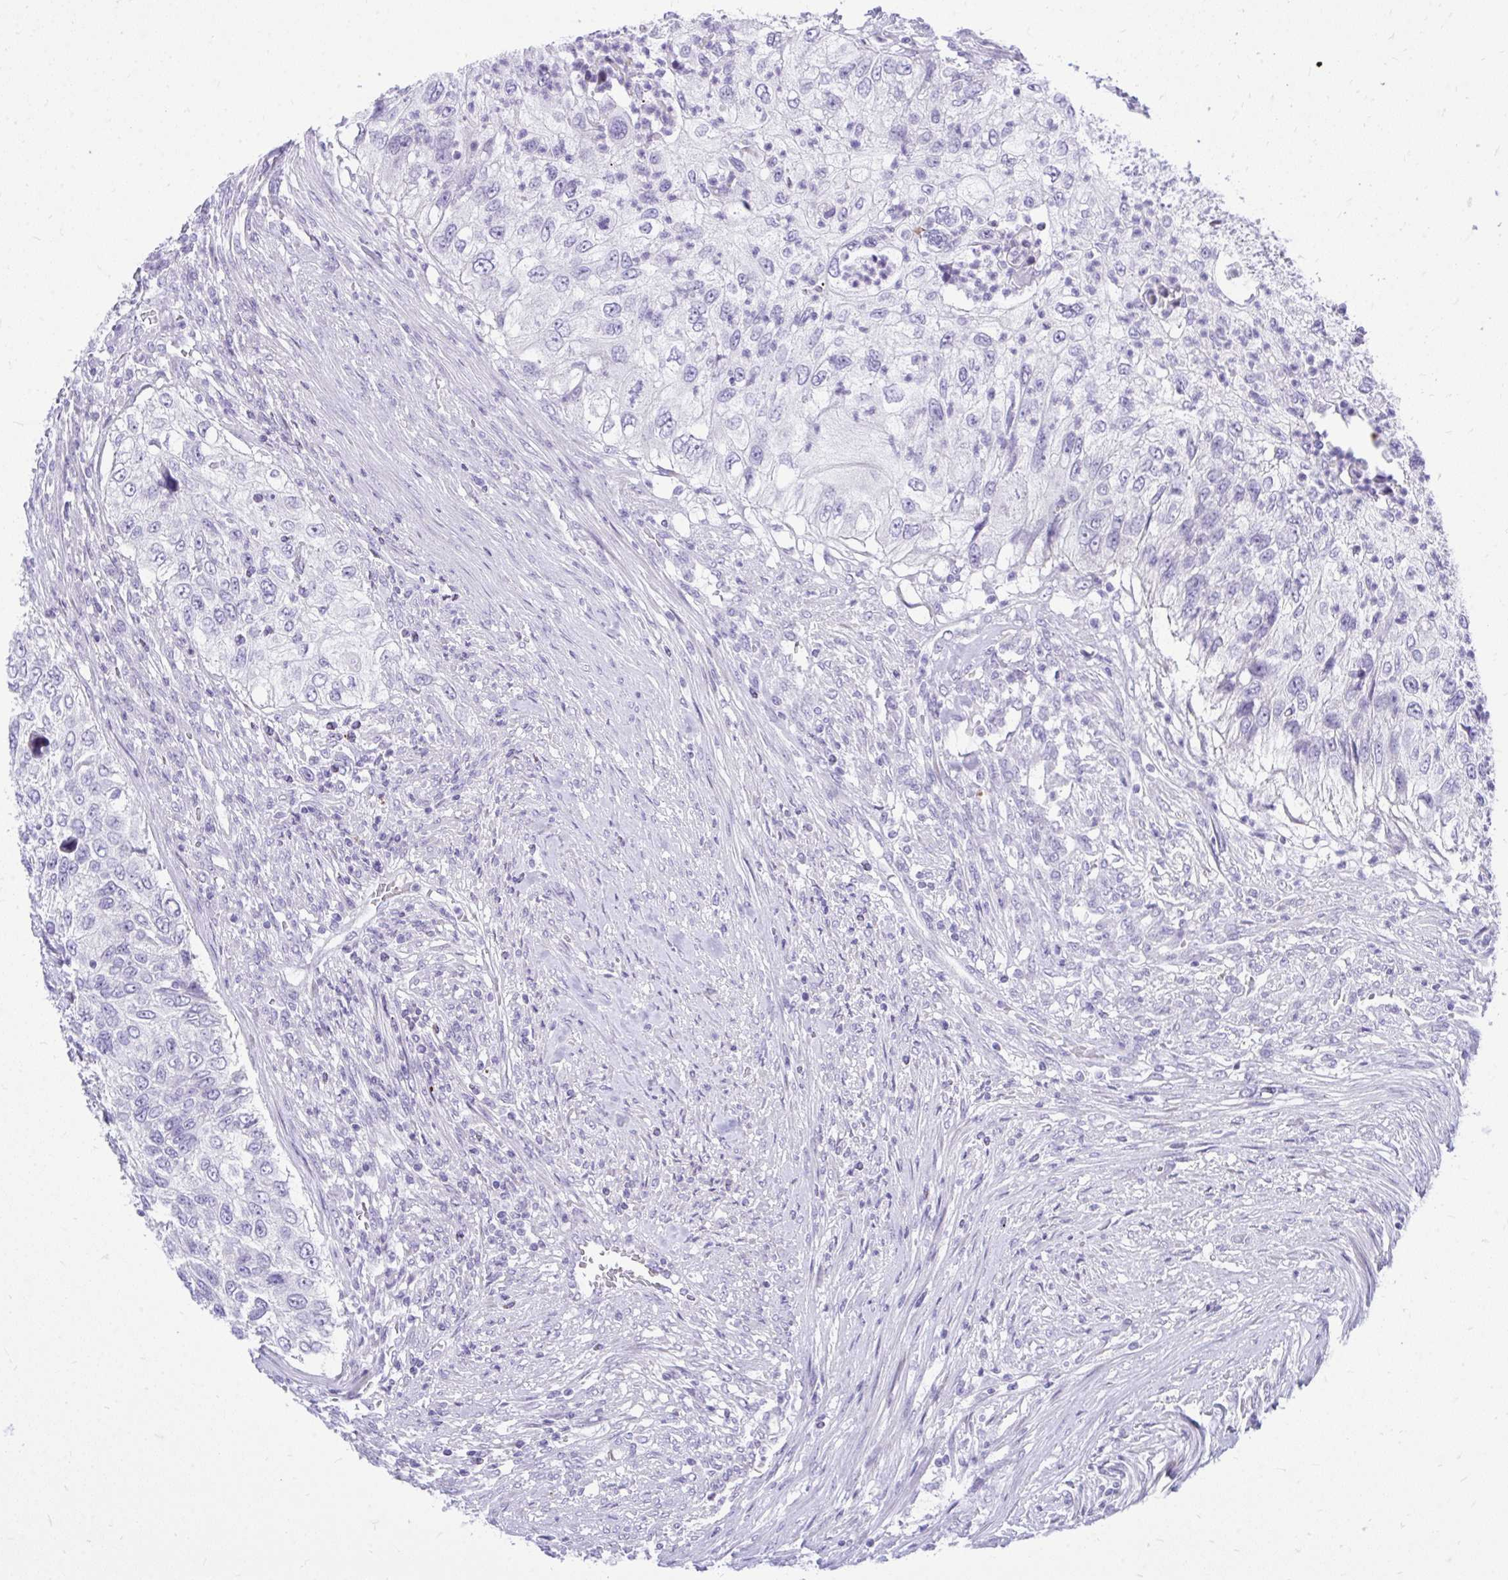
{"staining": {"intensity": "negative", "quantity": "none", "location": "none"}, "tissue": "urothelial cancer", "cell_type": "Tumor cells", "image_type": "cancer", "snomed": [{"axis": "morphology", "description": "Urothelial carcinoma, High grade"}, {"axis": "topography", "description": "Urinary bladder"}], "caption": "The histopathology image exhibits no staining of tumor cells in high-grade urothelial carcinoma.", "gene": "GABRA1", "patient": {"sex": "female", "age": 60}}